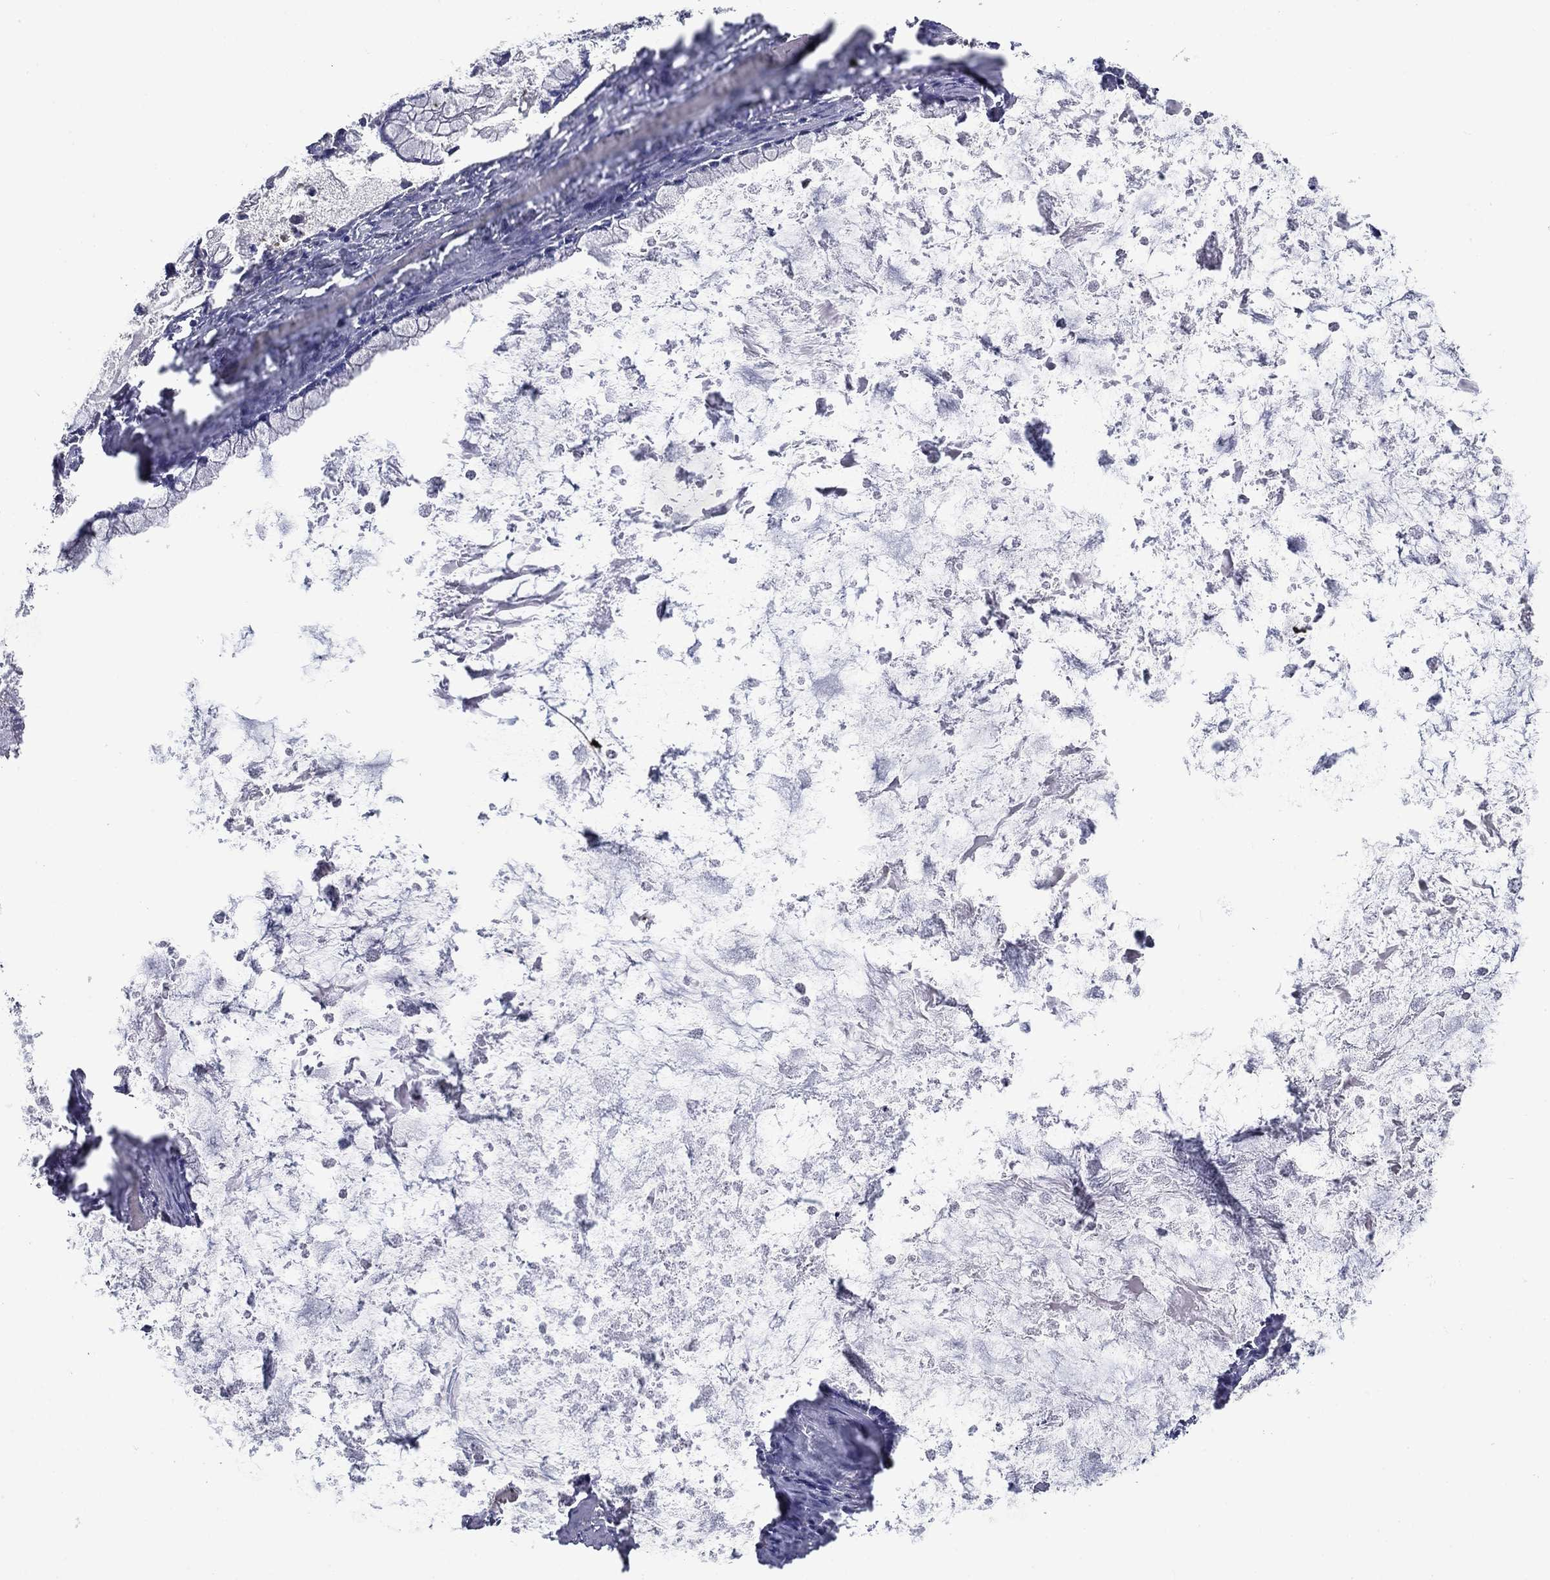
{"staining": {"intensity": "negative", "quantity": "none", "location": "none"}, "tissue": "ovarian cancer", "cell_type": "Tumor cells", "image_type": "cancer", "snomed": [{"axis": "morphology", "description": "Cystadenocarcinoma, mucinous, NOS"}, {"axis": "topography", "description": "Ovary"}], "caption": "Ovarian cancer was stained to show a protein in brown. There is no significant staining in tumor cells.", "gene": "CNDP1", "patient": {"sex": "female", "age": 67}}